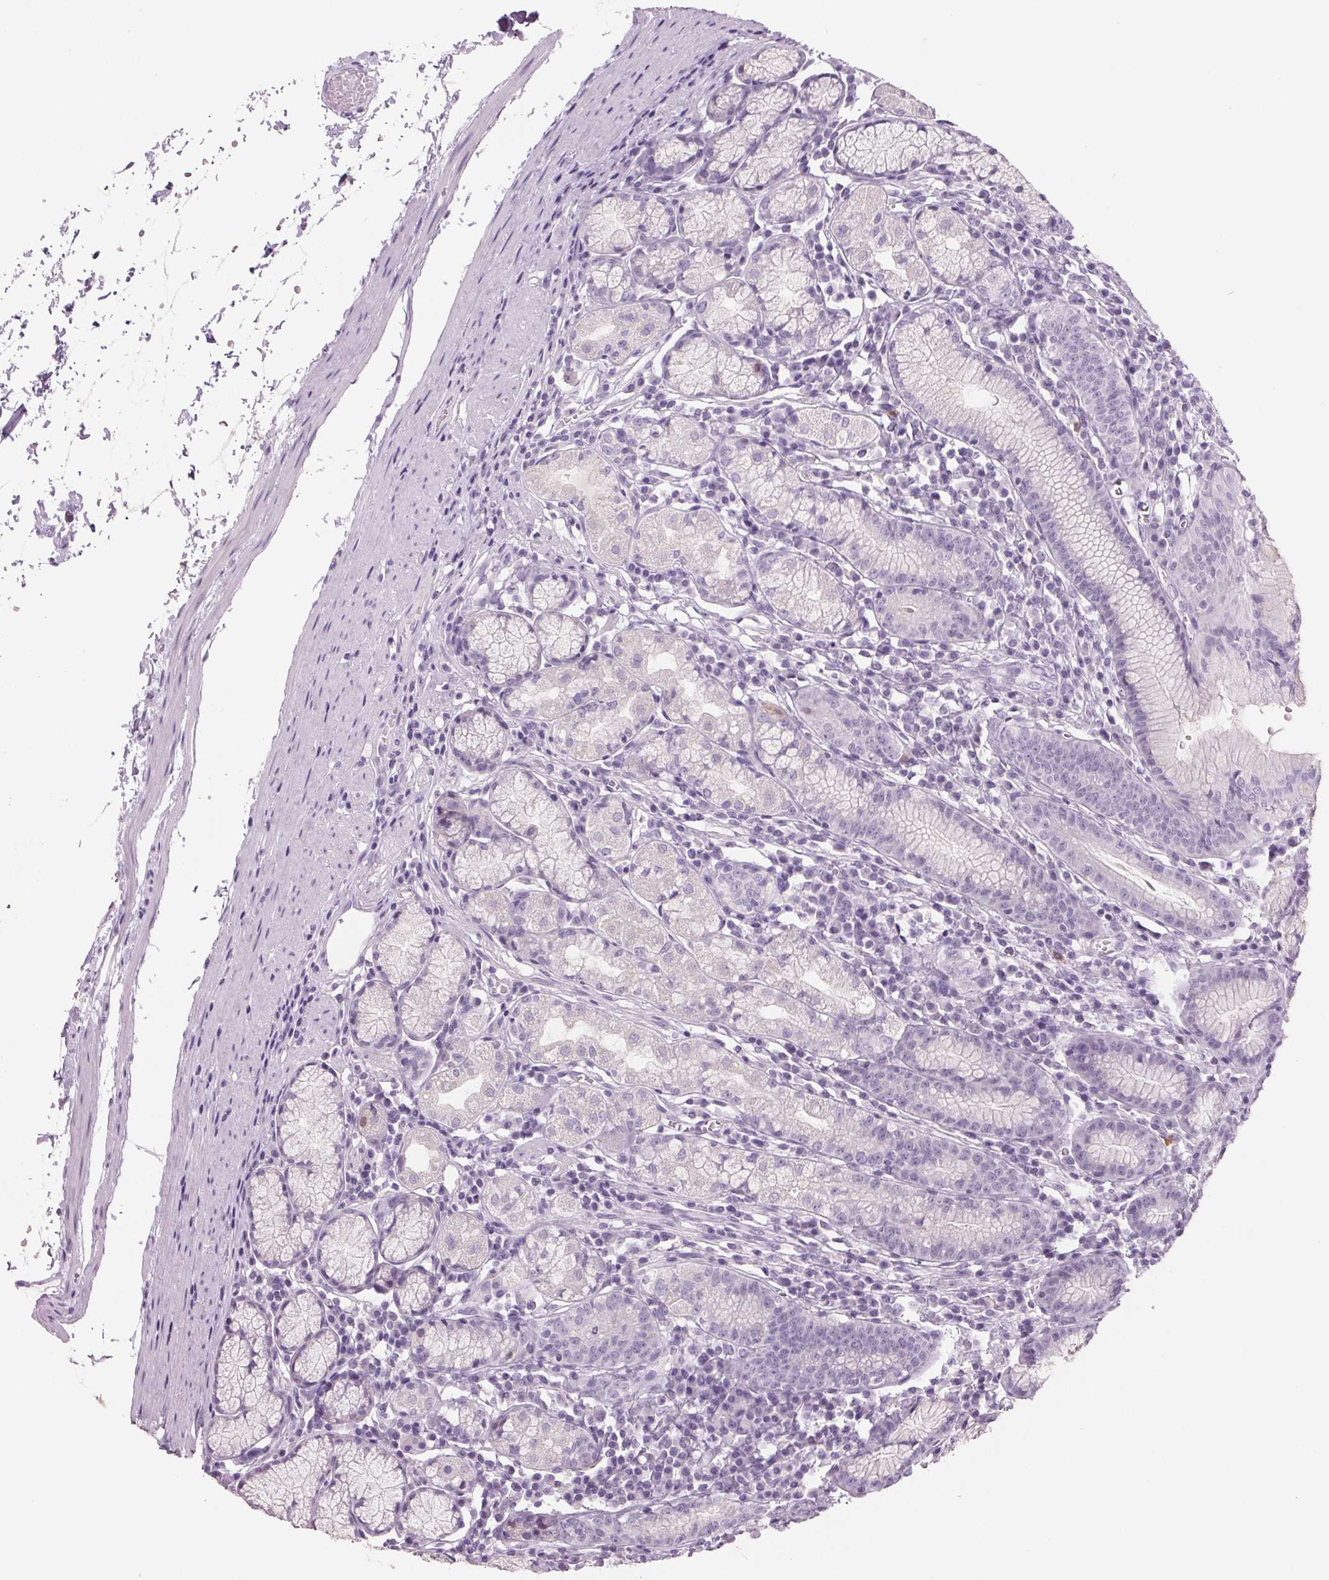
{"staining": {"intensity": "negative", "quantity": "none", "location": "none"}, "tissue": "stomach", "cell_type": "Glandular cells", "image_type": "normal", "snomed": [{"axis": "morphology", "description": "Normal tissue, NOS"}, {"axis": "topography", "description": "Stomach"}], "caption": "Glandular cells show no significant expression in normal stomach. Brightfield microscopy of immunohistochemistry (IHC) stained with DAB (brown) and hematoxylin (blue), captured at high magnification.", "gene": "PPP1R1A", "patient": {"sex": "male", "age": 55}}